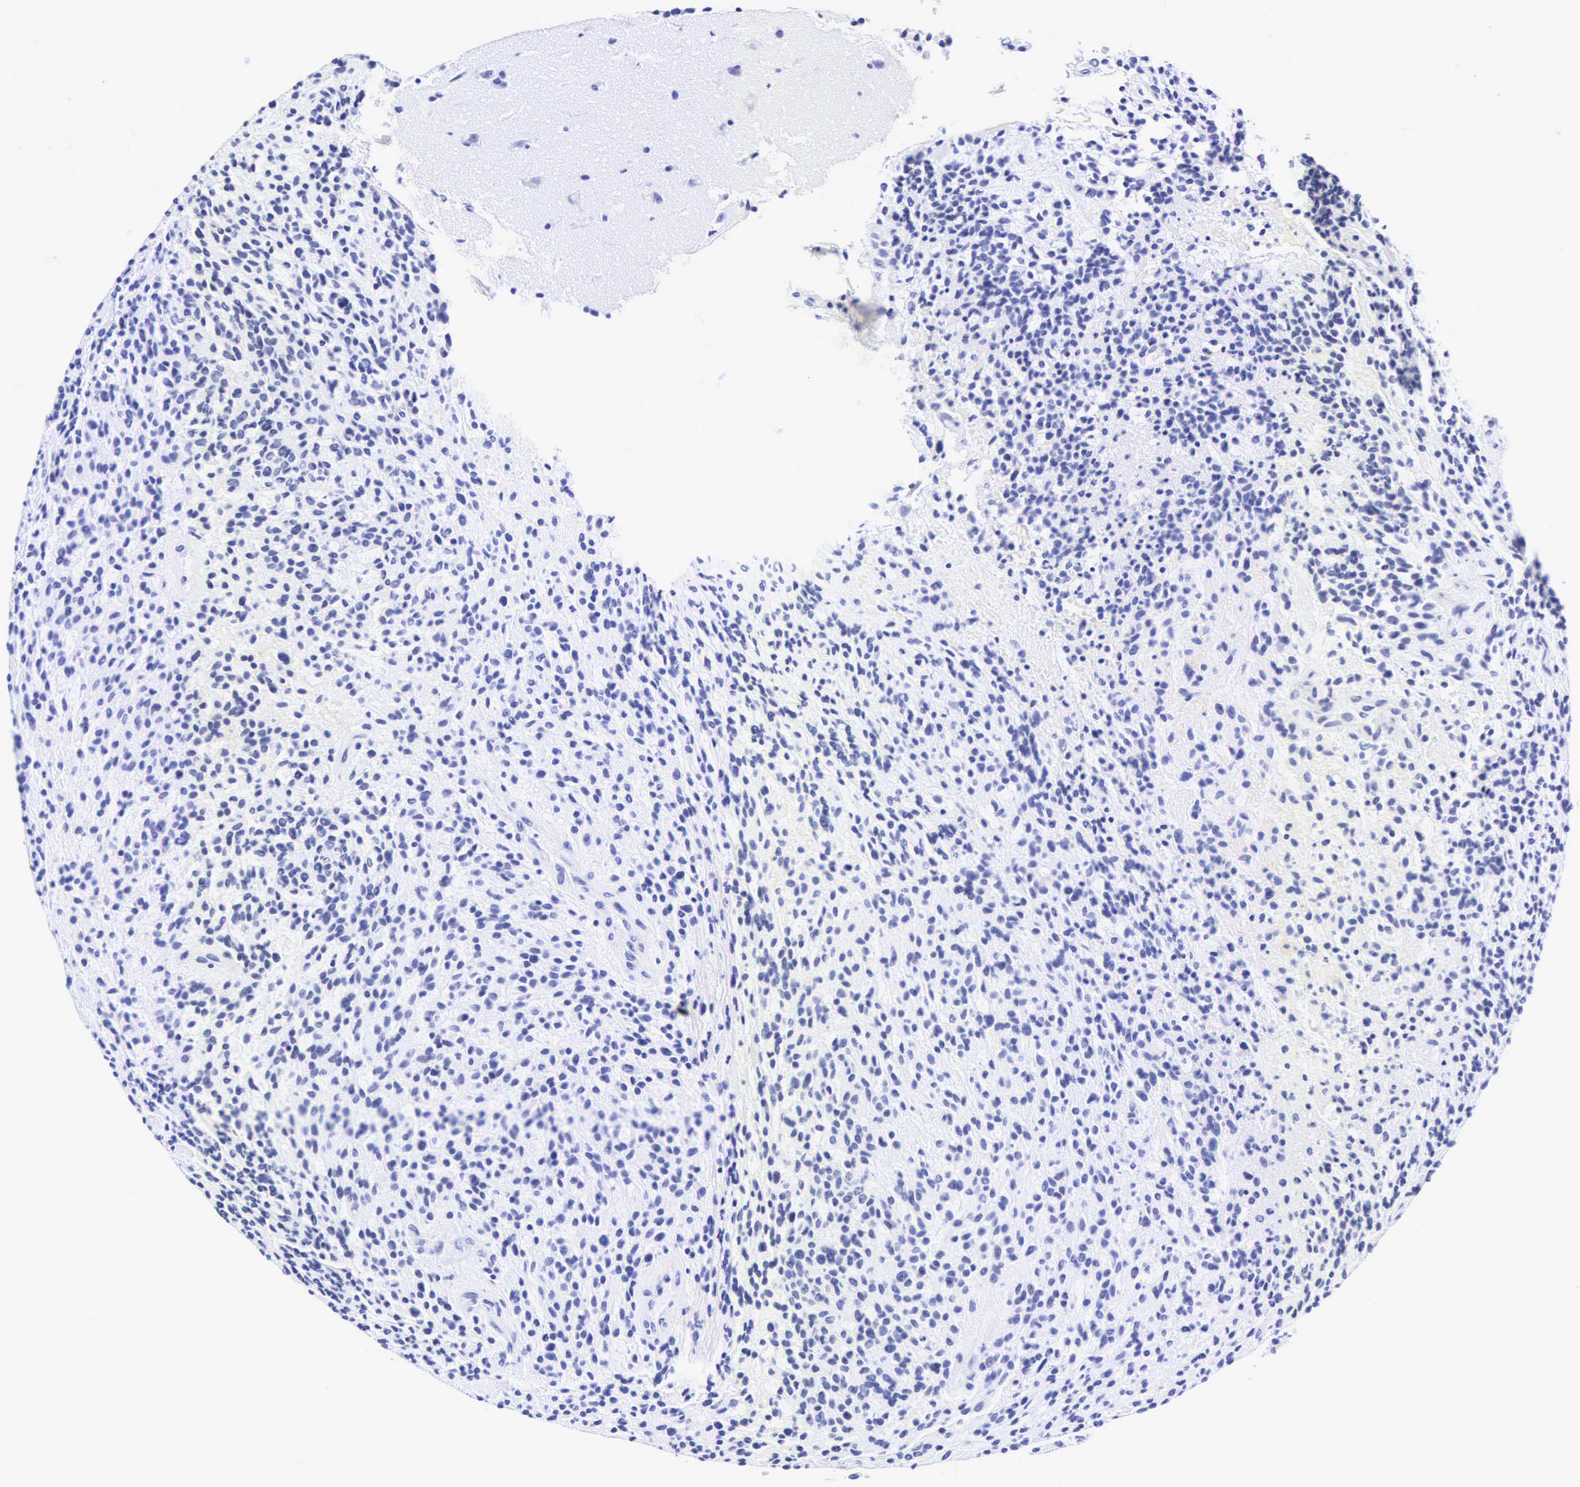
{"staining": {"intensity": "negative", "quantity": "none", "location": "none"}, "tissue": "glioma", "cell_type": "Tumor cells", "image_type": "cancer", "snomed": [{"axis": "morphology", "description": "Glioma, malignant, High grade"}, {"axis": "topography", "description": "Brain"}], "caption": "The image exhibits no staining of tumor cells in glioma.", "gene": "CALD1", "patient": {"sex": "female", "age": 13}}